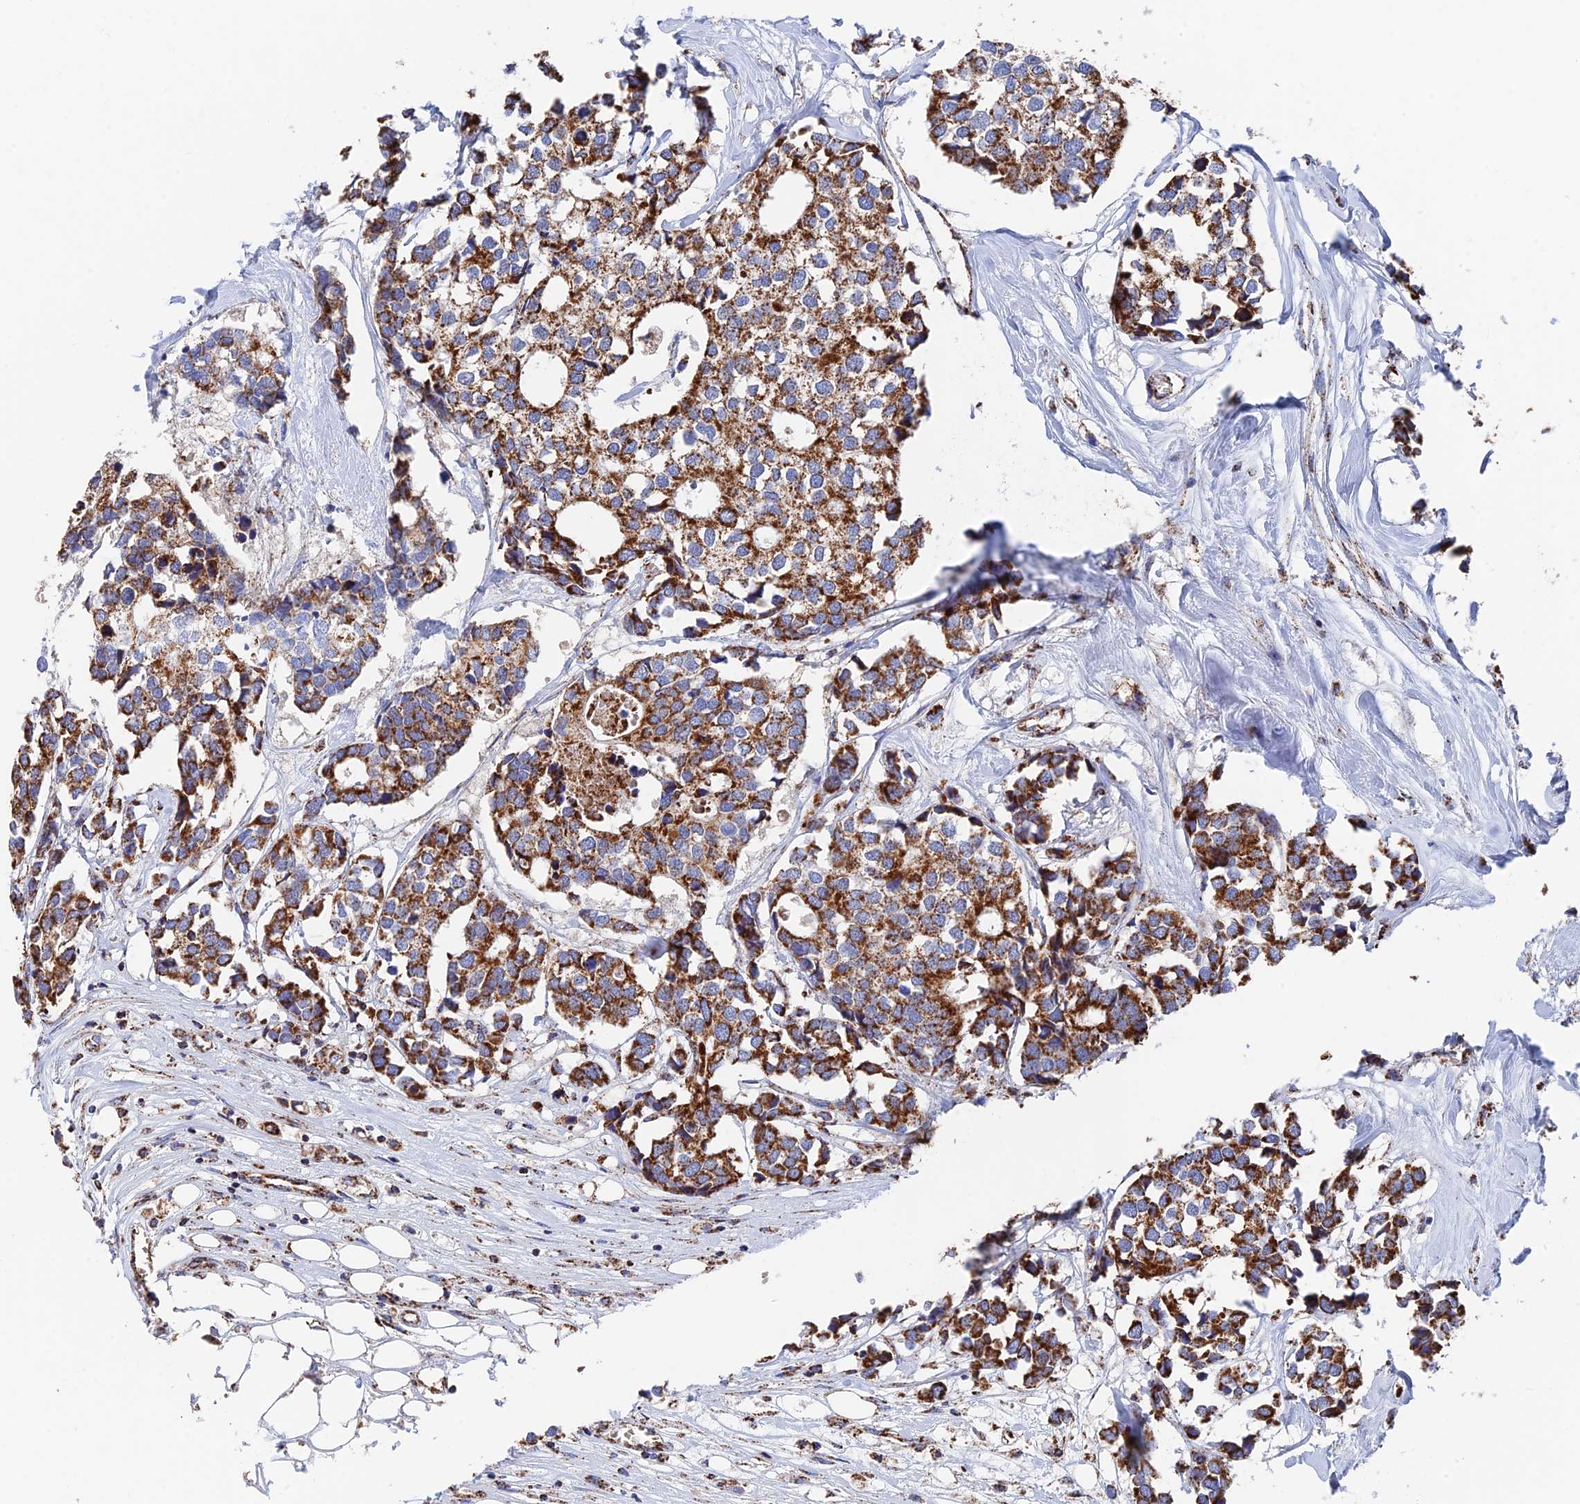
{"staining": {"intensity": "strong", "quantity": ">75%", "location": "cytoplasmic/membranous"}, "tissue": "breast cancer", "cell_type": "Tumor cells", "image_type": "cancer", "snomed": [{"axis": "morphology", "description": "Duct carcinoma"}, {"axis": "topography", "description": "Breast"}], "caption": "Breast cancer (intraductal carcinoma) tissue demonstrates strong cytoplasmic/membranous positivity in approximately >75% of tumor cells, visualized by immunohistochemistry. (DAB IHC, brown staining for protein, blue staining for nuclei).", "gene": "HAUS8", "patient": {"sex": "female", "age": 83}}